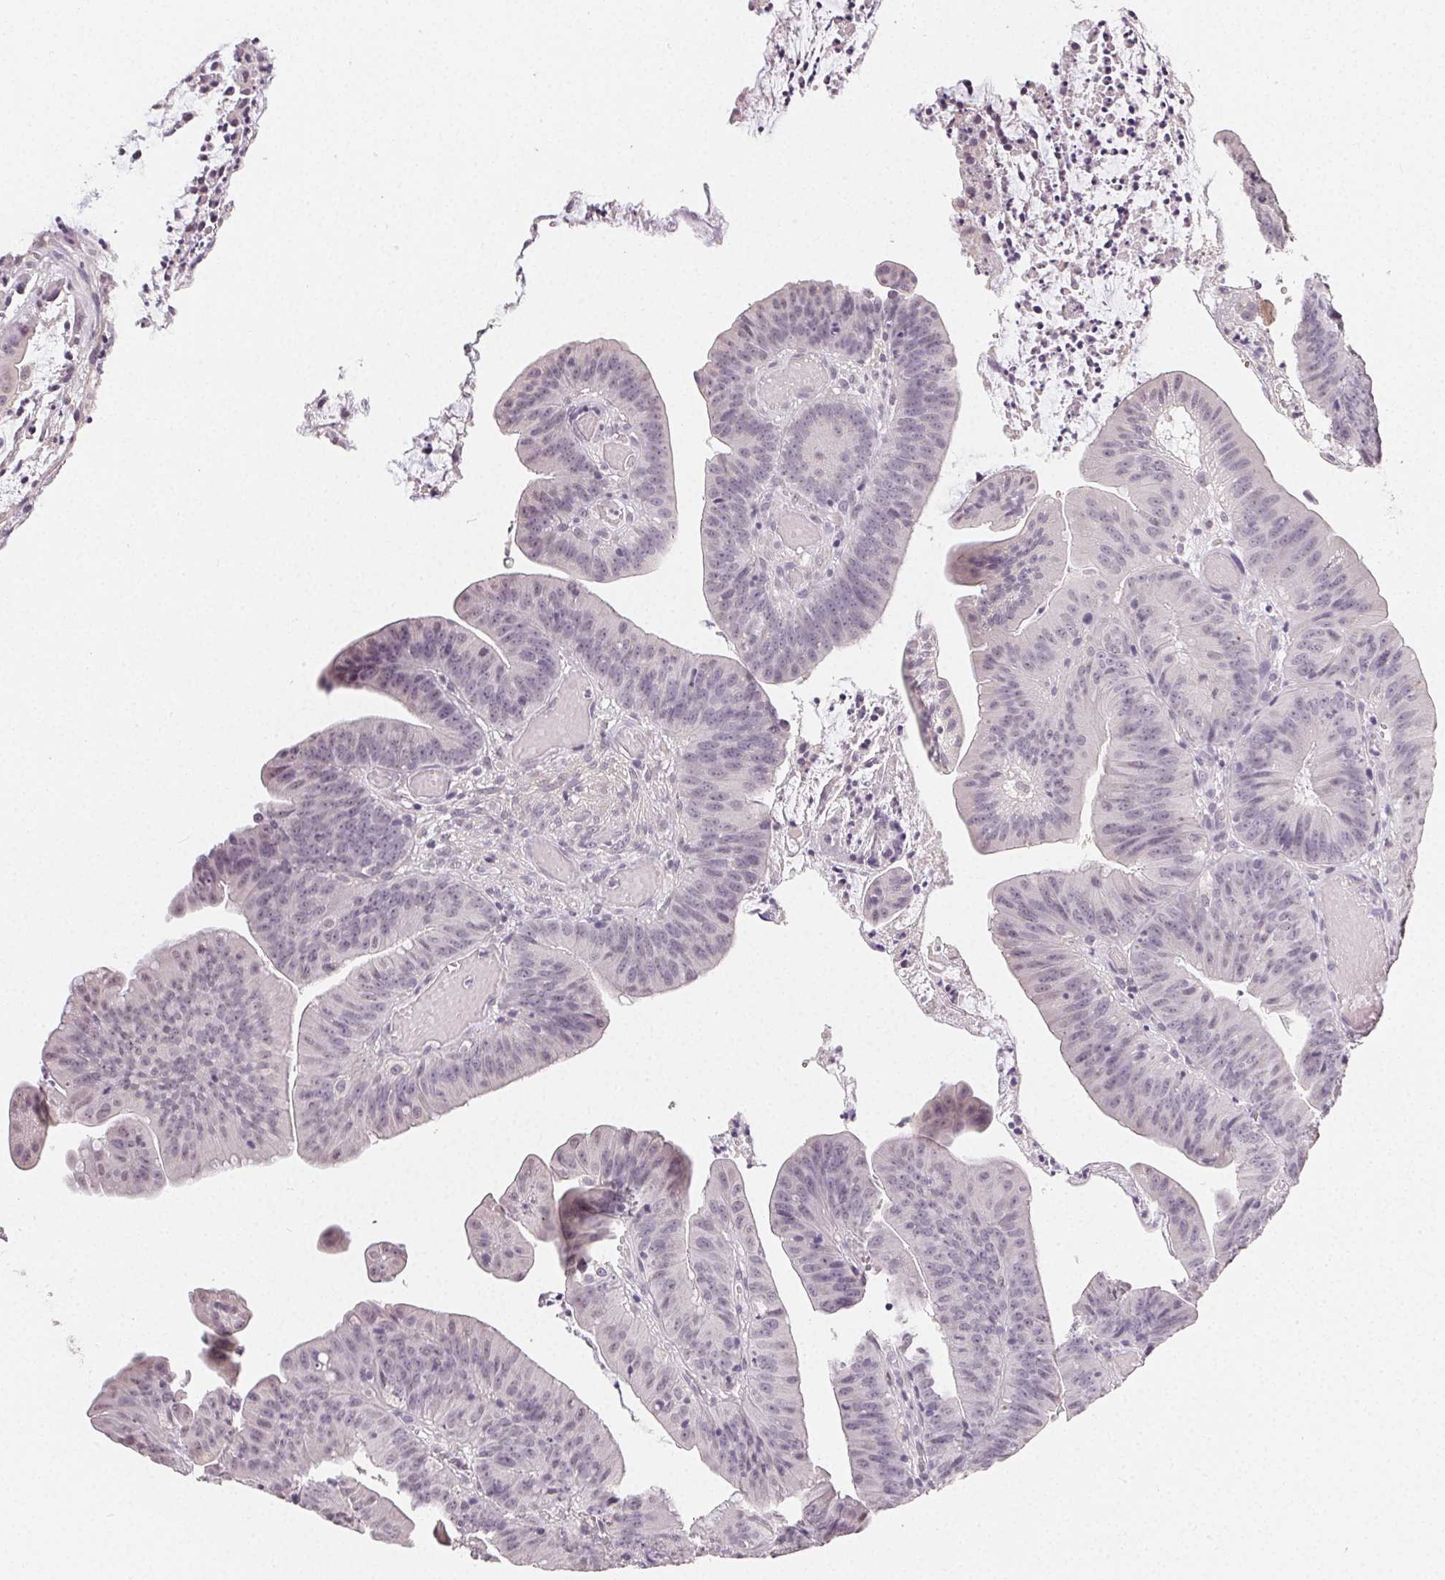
{"staining": {"intensity": "negative", "quantity": "none", "location": "none"}, "tissue": "colorectal cancer", "cell_type": "Tumor cells", "image_type": "cancer", "snomed": [{"axis": "morphology", "description": "Adenocarcinoma, NOS"}, {"axis": "topography", "description": "Colon"}], "caption": "Image shows no significant protein staining in tumor cells of colorectal cancer (adenocarcinoma).", "gene": "TMEM174", "patient": {"sex": "female", "age": 78}}